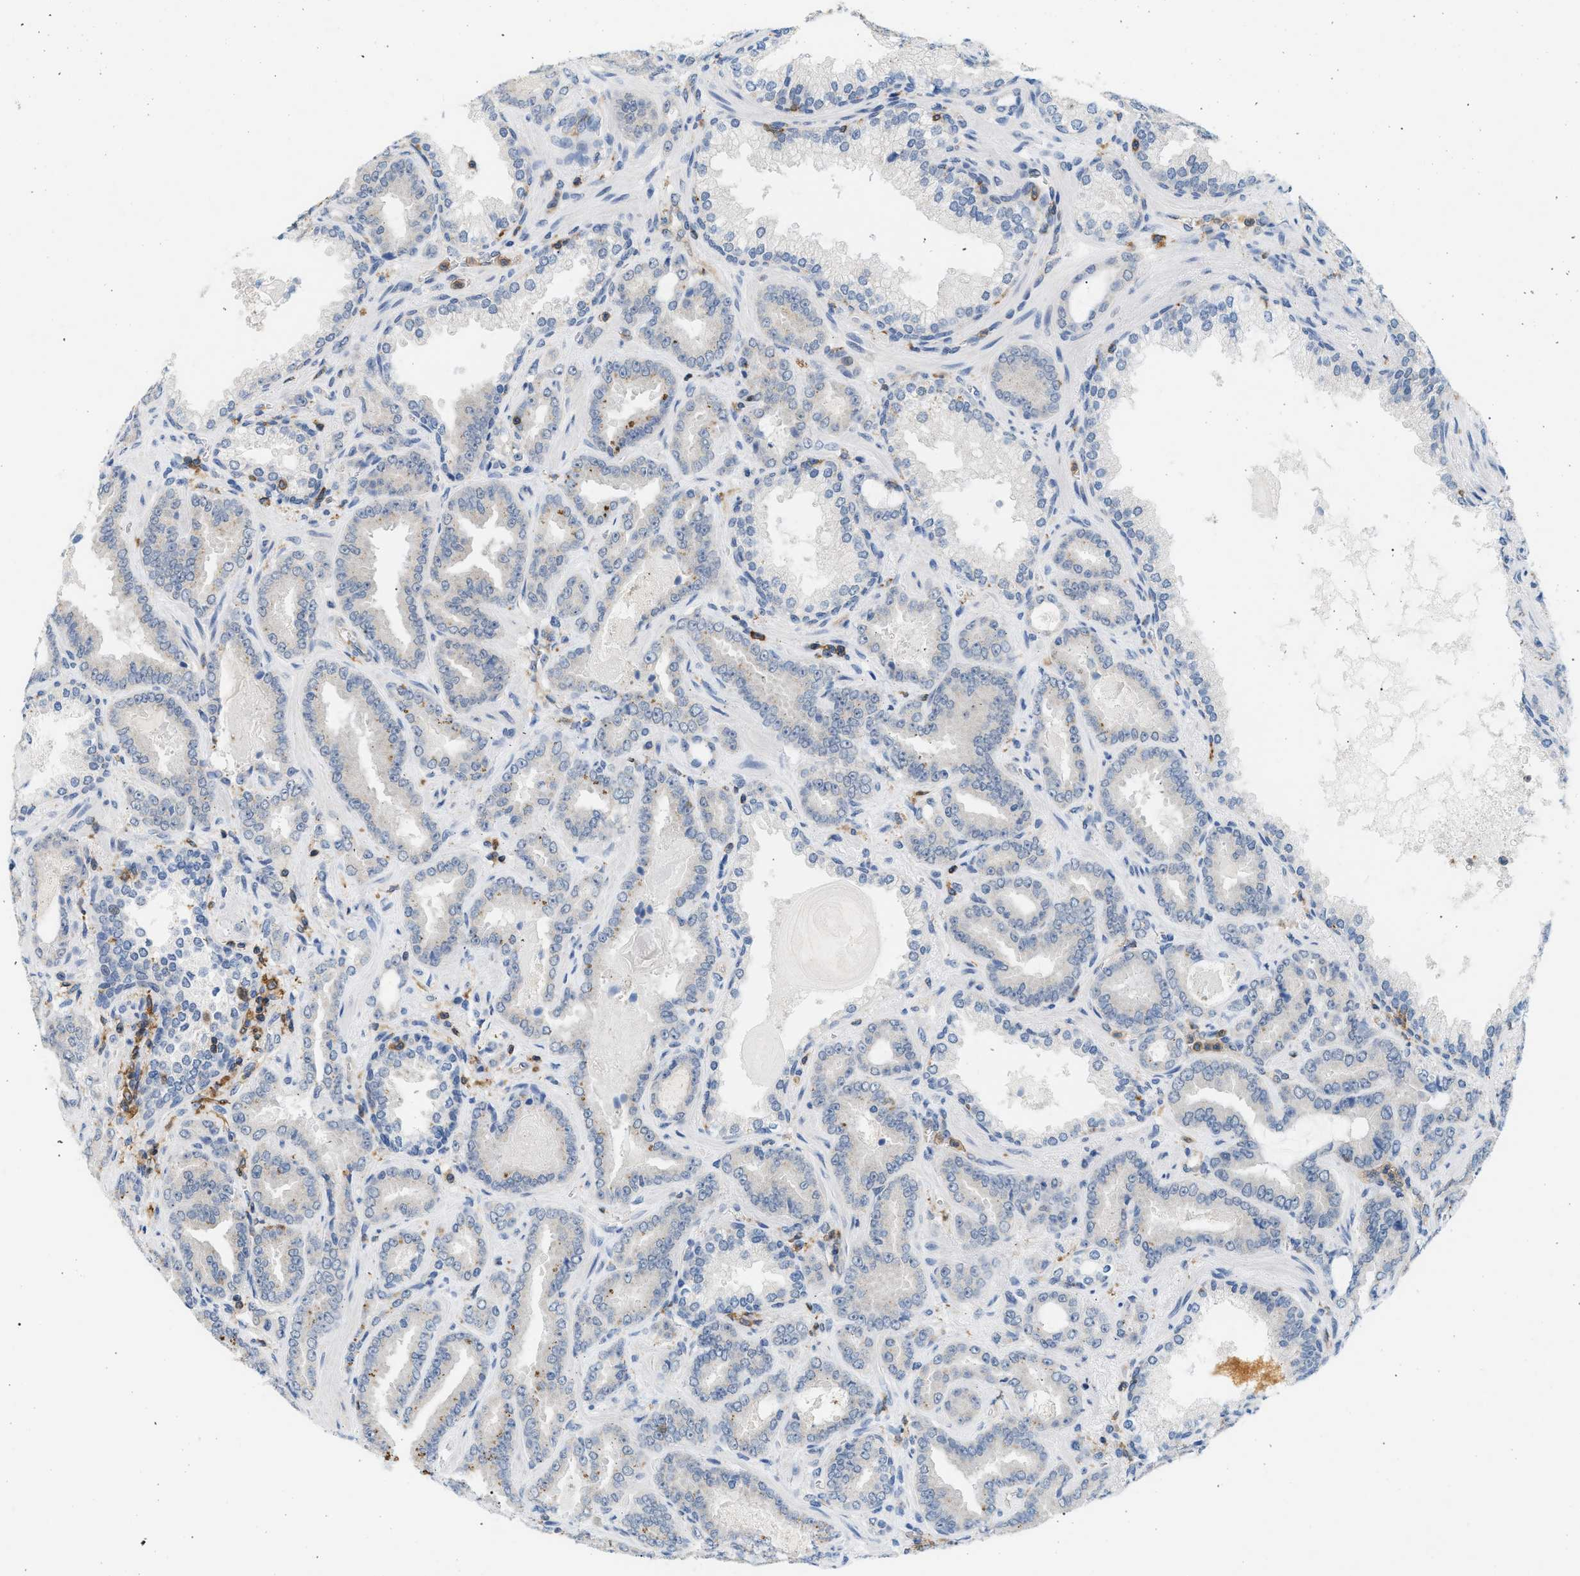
{"staining": {"intensity": "negative", "quantity": "none", "location": "none"}, "tissue": "prostate cancer", "cell_type": "Tumor cells", "image_type": "cancer", "snomed": [{"axis": "morphology", "description": "Adenocarcinoma, Low grade"}, {"axis": "topography", "description": "Prostate"}], "caption": "Image shows no protein positivity in tumor cells of adenocarcinoma (low-grade) (prostate) tissue.", "gene": "INPP5D", "patient": {"sex": "male", "age": 60}}